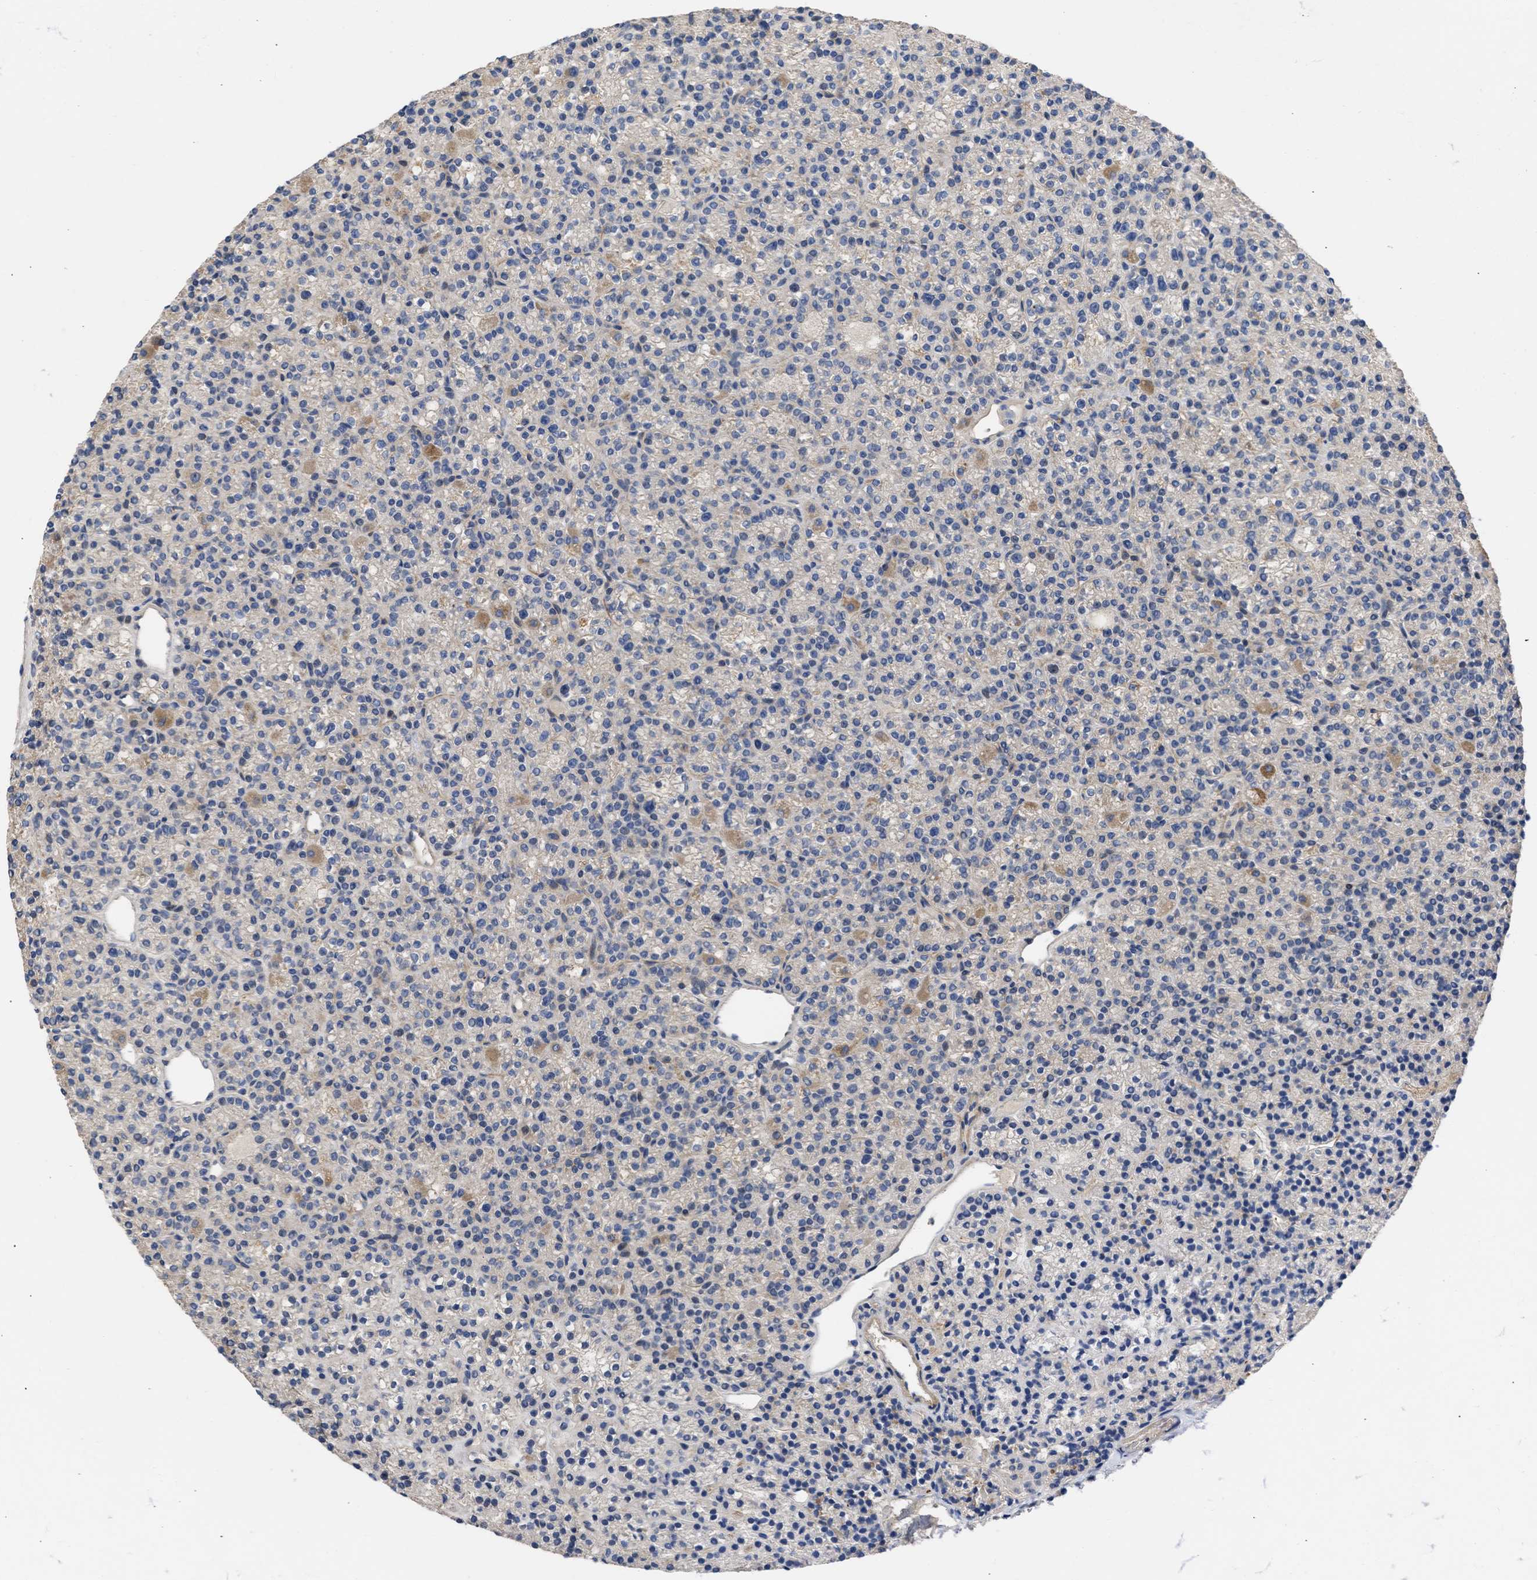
{"staining": {"intensity": "moderate", "quantity": "25%-75%", "location": "cytoplasmic/membranous"}, "tissue": "parathyroid gland", "cell_type": "Glandular cells", "image_type": "normal", "snomed": [{"axis": "morphology", "description": "Normal tissue, NOS"}, {"axis": "morphology", "description": "Adenoma, NOS"}, {"axis": "topography", "description": "Parathyroid gland"}], "caption": "A high-resolution micrograph shows immunohistochemistry (IHC) staining of unremarkable parathyroid gland, which demonstrates moderate cytoplasmic/membranous staining in about 25%-75% of glandular cells. The staining was performed using DAB, with brown indicating positive protein expression. Nuclei are stained blue with hematoxylin.", "gene": "ARHGEF4", "patient": {"sex": "female", "age": 64}}